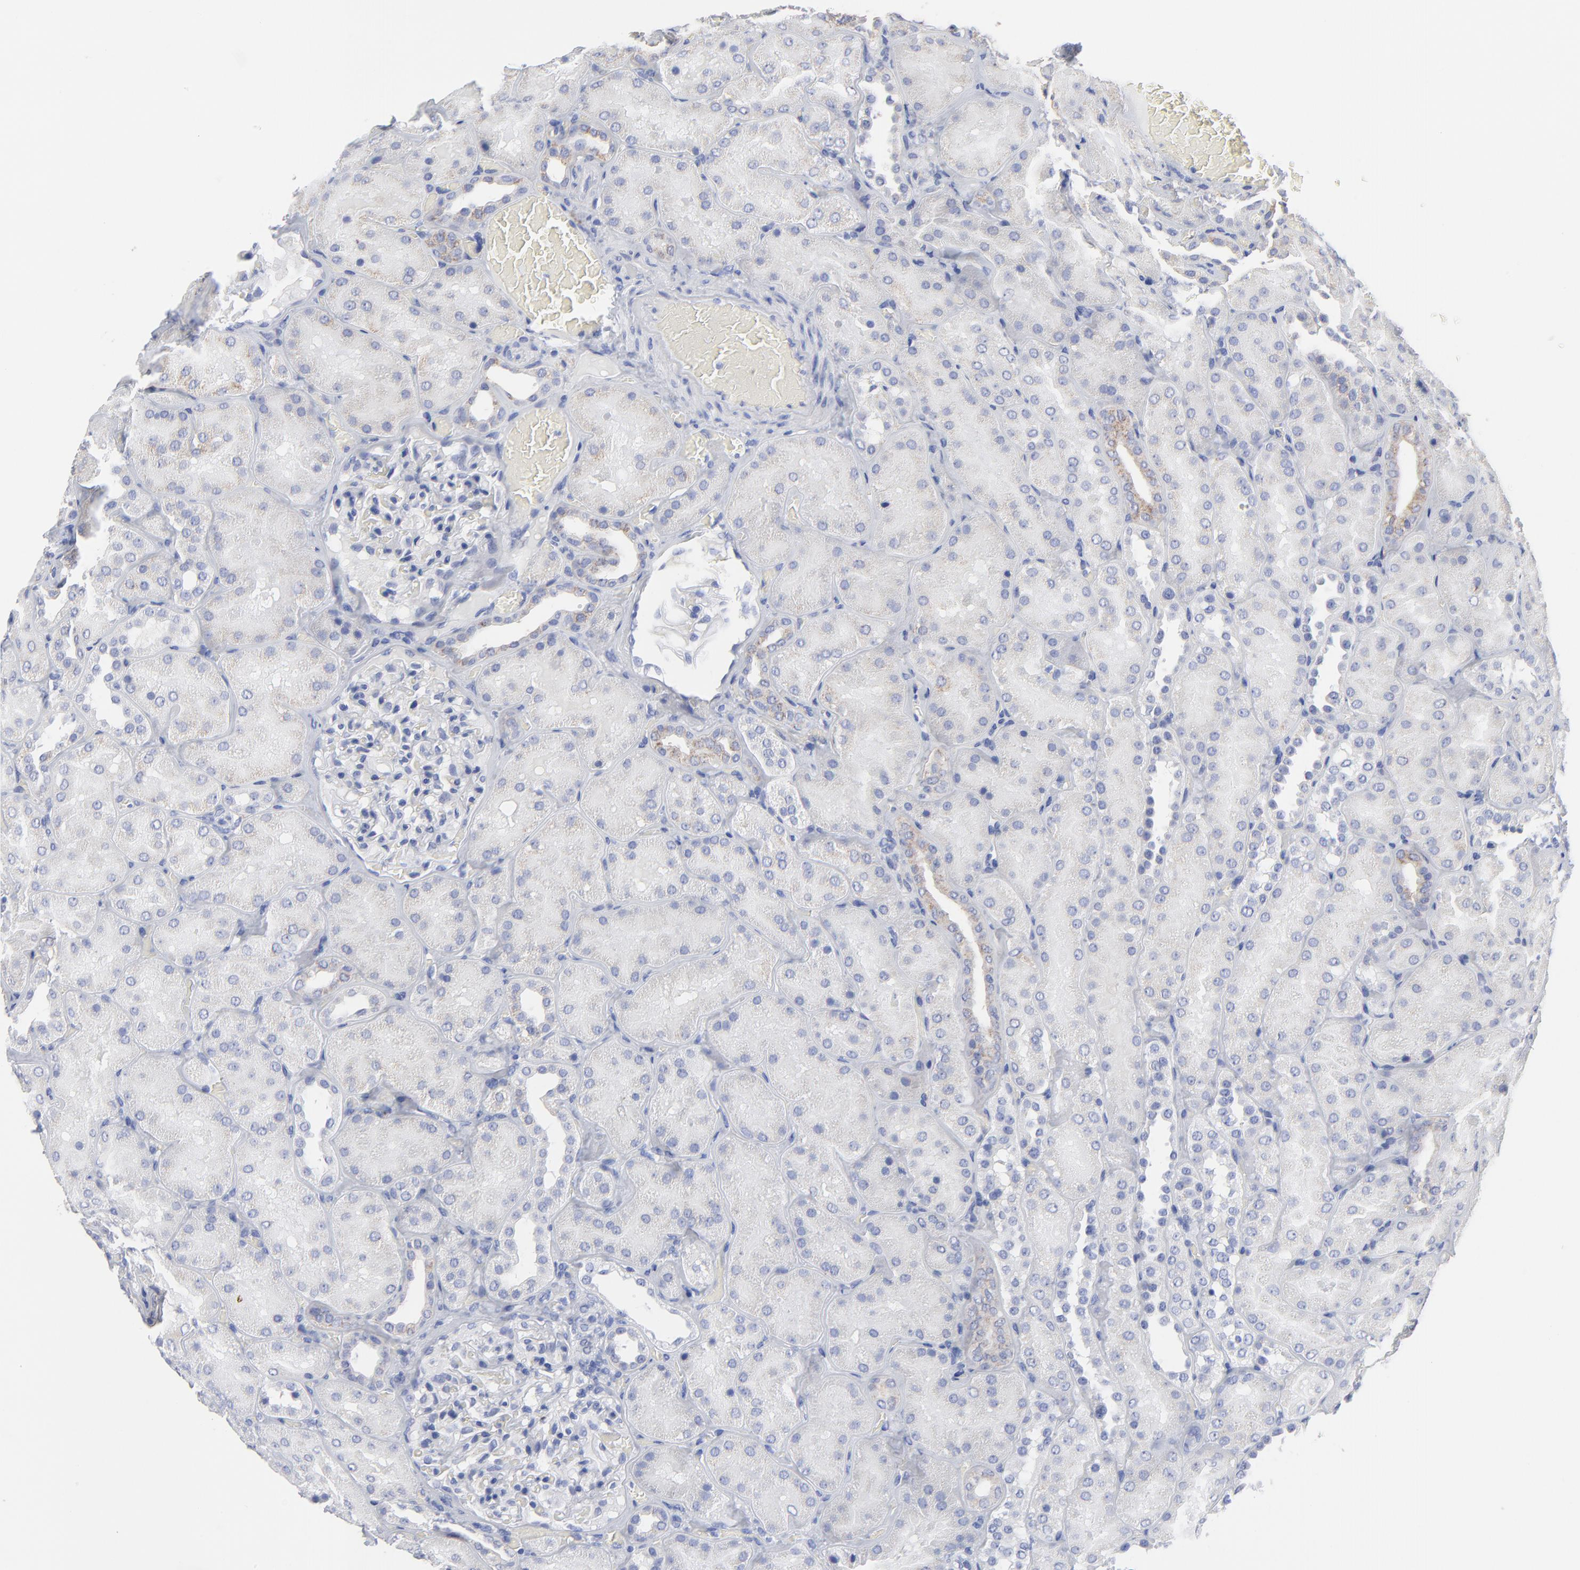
{"staining": {"intensity": "negative", "quantity": "none", "location": "none"}, "tissue": "kidney", "cell_type": "Cells in glomeruli", "image_type": "normal", "snomed": [{"axis": "morphology", "description": "Normal tissue, NOS"}, {"axis": "topography", "description": "Kidney"}], "caption": "Photomicrograph shows no significant protein positivity in cells in glomeruli of benign kidney. (Brightfield microscopy of DAB (3,3'-diaminobenzidine) IHC at high magnification).", "gene": "CNTN3", "patient": {"sex": "male", "age": 28}}